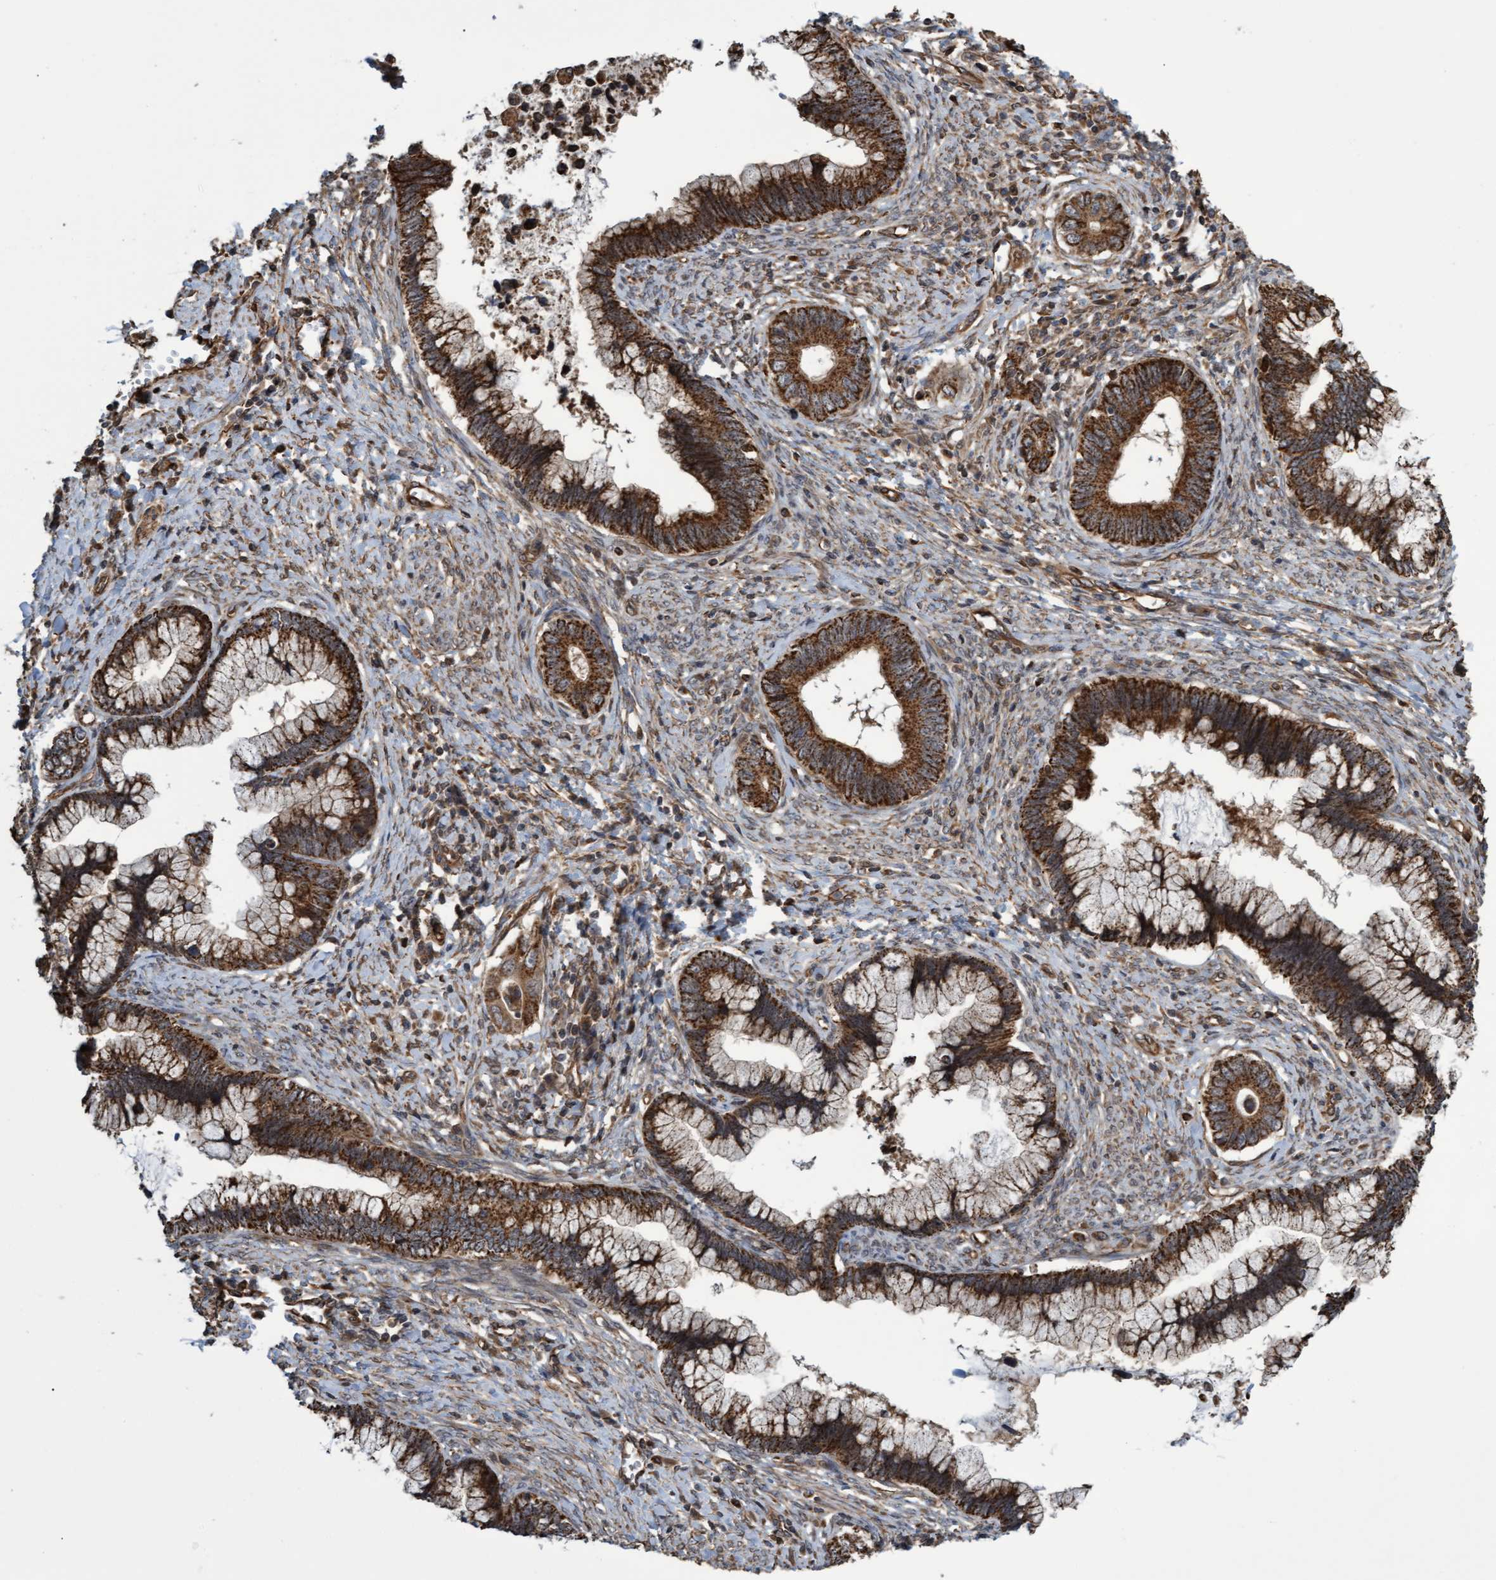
{"staining": {"intensity": "strong", "quantity": ">75%", "location": "cytoplasmic/membranous"}, "tissue": "cervical cancer", "cell_type": "Tumor cells", "image_type": "cancer", "snomed": [{"axis": "morphology", "description": "Adenocarcinoma, NOS"}, {"axis": "topography", "description": "Cervix"}], "caption": "Strong cytoplasmic/membranous positivity is appreciated in about >75% of tumor cells in cervical cancer (adenocarcinoma). The staining was performed using DAB, with brown indicating positive protein expression. Nuclei are stained blue with hematoxylin.", "gene": "TNFRSF10B", "patient": {"sex": "female", "age": 44}}